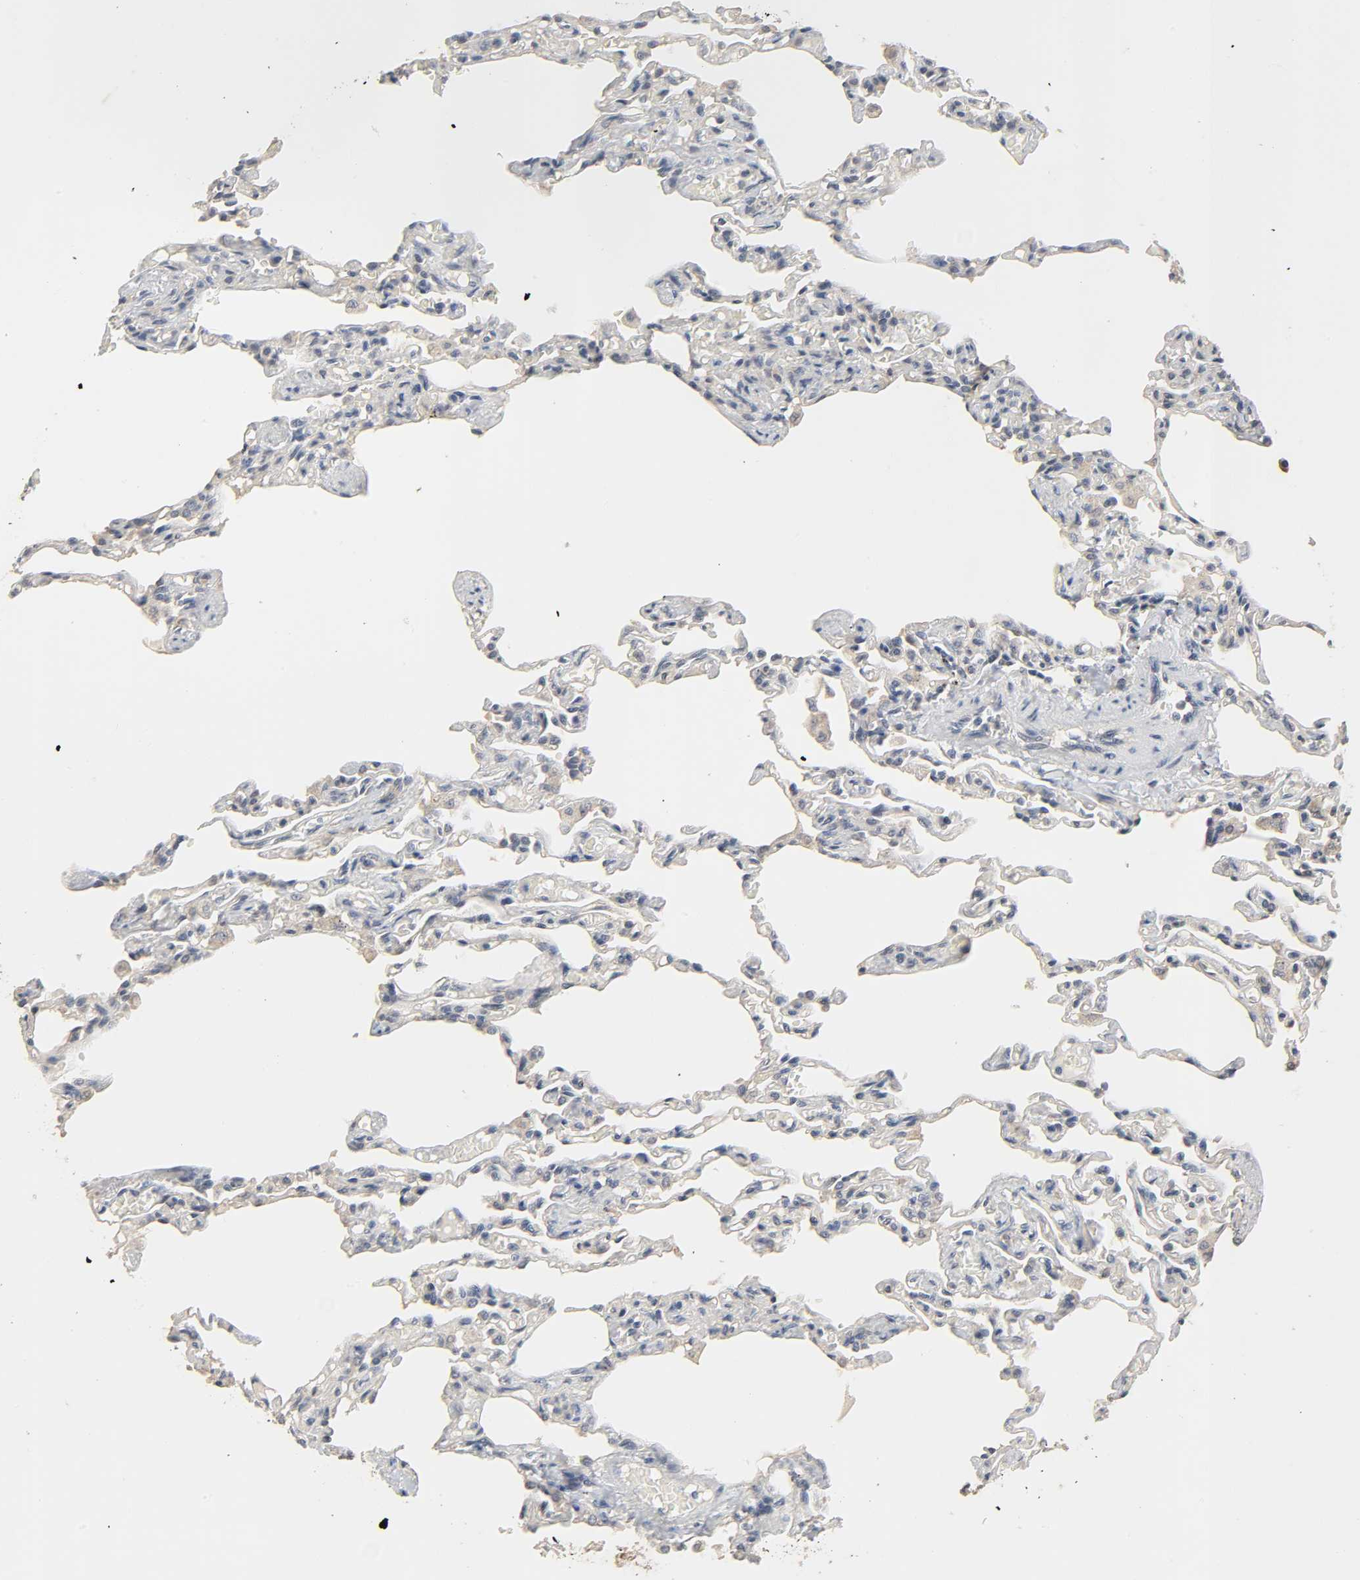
{"staining": {"intensity": "weak", "quantity": "<25%", "location": "cytoplasmic/membranous"}, "tissue": "lung", "cell_type": "Alveolar cells", "image_type": "normal", "snomed": [{"axis": "morphology", "description": "Normal tissue, NOS"}, {"axis": "topography", "description": "Lung"}], "caption": "This is a histopathology image of immunohistochemistry (IHC) staining of unremarkable lung, which shows no positivity in alveolar cells. Brightfield microscopy of IHC stained with DAB (3,3'-diaminobenzidine) (brown) and hematoxylin (blue), captured at high magnification.", "gene": "MAGEA8", "patient": {"sex": "male", "age": 21}}